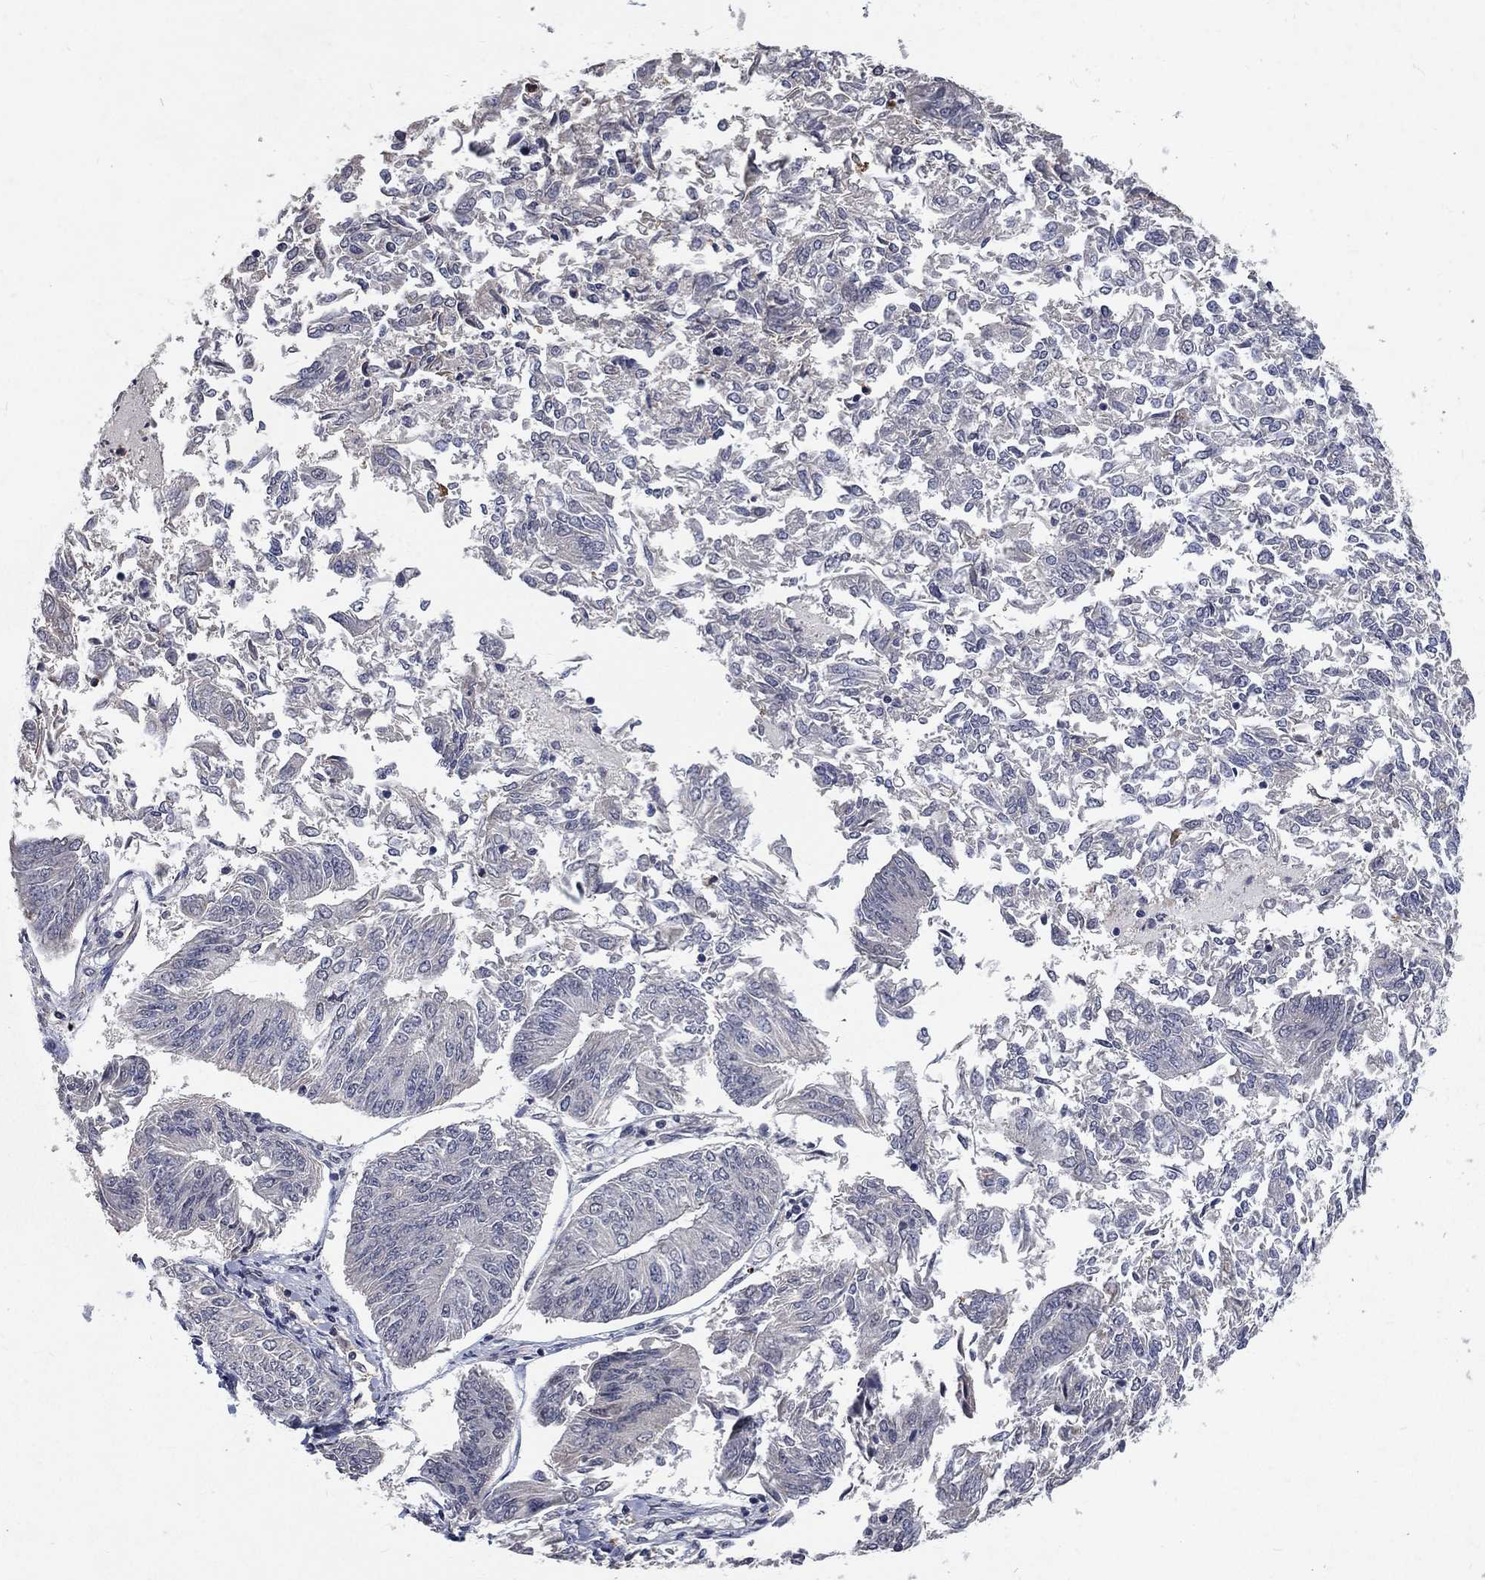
{"staining": {"intensity": "negative", "quantity": "none", "location": "none"}, "tissue": "endometrial cancer", "cell_type": "Tumor cells", "image_type": "cancer", "snomed": [{"axis": "morphology", "description": "Adenocarcinoma, NOS"}, {"axis": "topography", "description": "Endometrium"}], "caption": "Endometrial cancer (adenocarcinoma) stained for a protein using immunohistochemistry reveals no staining tumor cells.", "gene": "CHST5", "patient": {"sex": "female", "age": 58}}